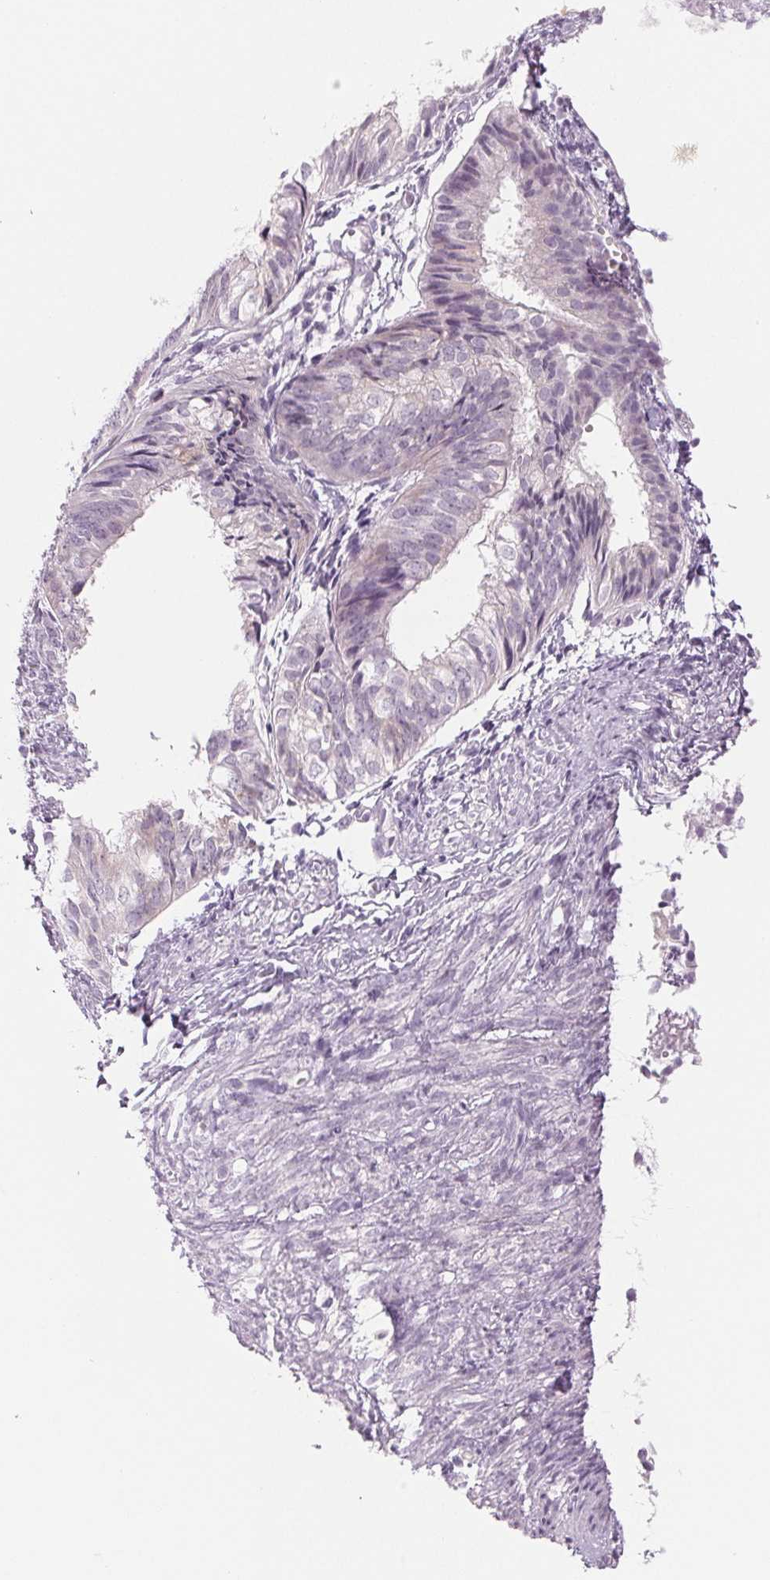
{"staining": {"intensity": "negative", "quantity": "none", "location": "none"}, "tissue": "endometrial cancer", "cell_type": "Tumor cells", "image_type": "cancer", "snomed": [{"axis": "morphology", "description": "Adenocarcinoma, NOS"}, {"axis": "topography", "description": "Endometrium"}], "caption": "The photomicrograph reveals no staining of tumor cells in adenocarcinoma (endometrial).", "gene": "EHHADH", "patient": {"sex": "female", "age": 58}}